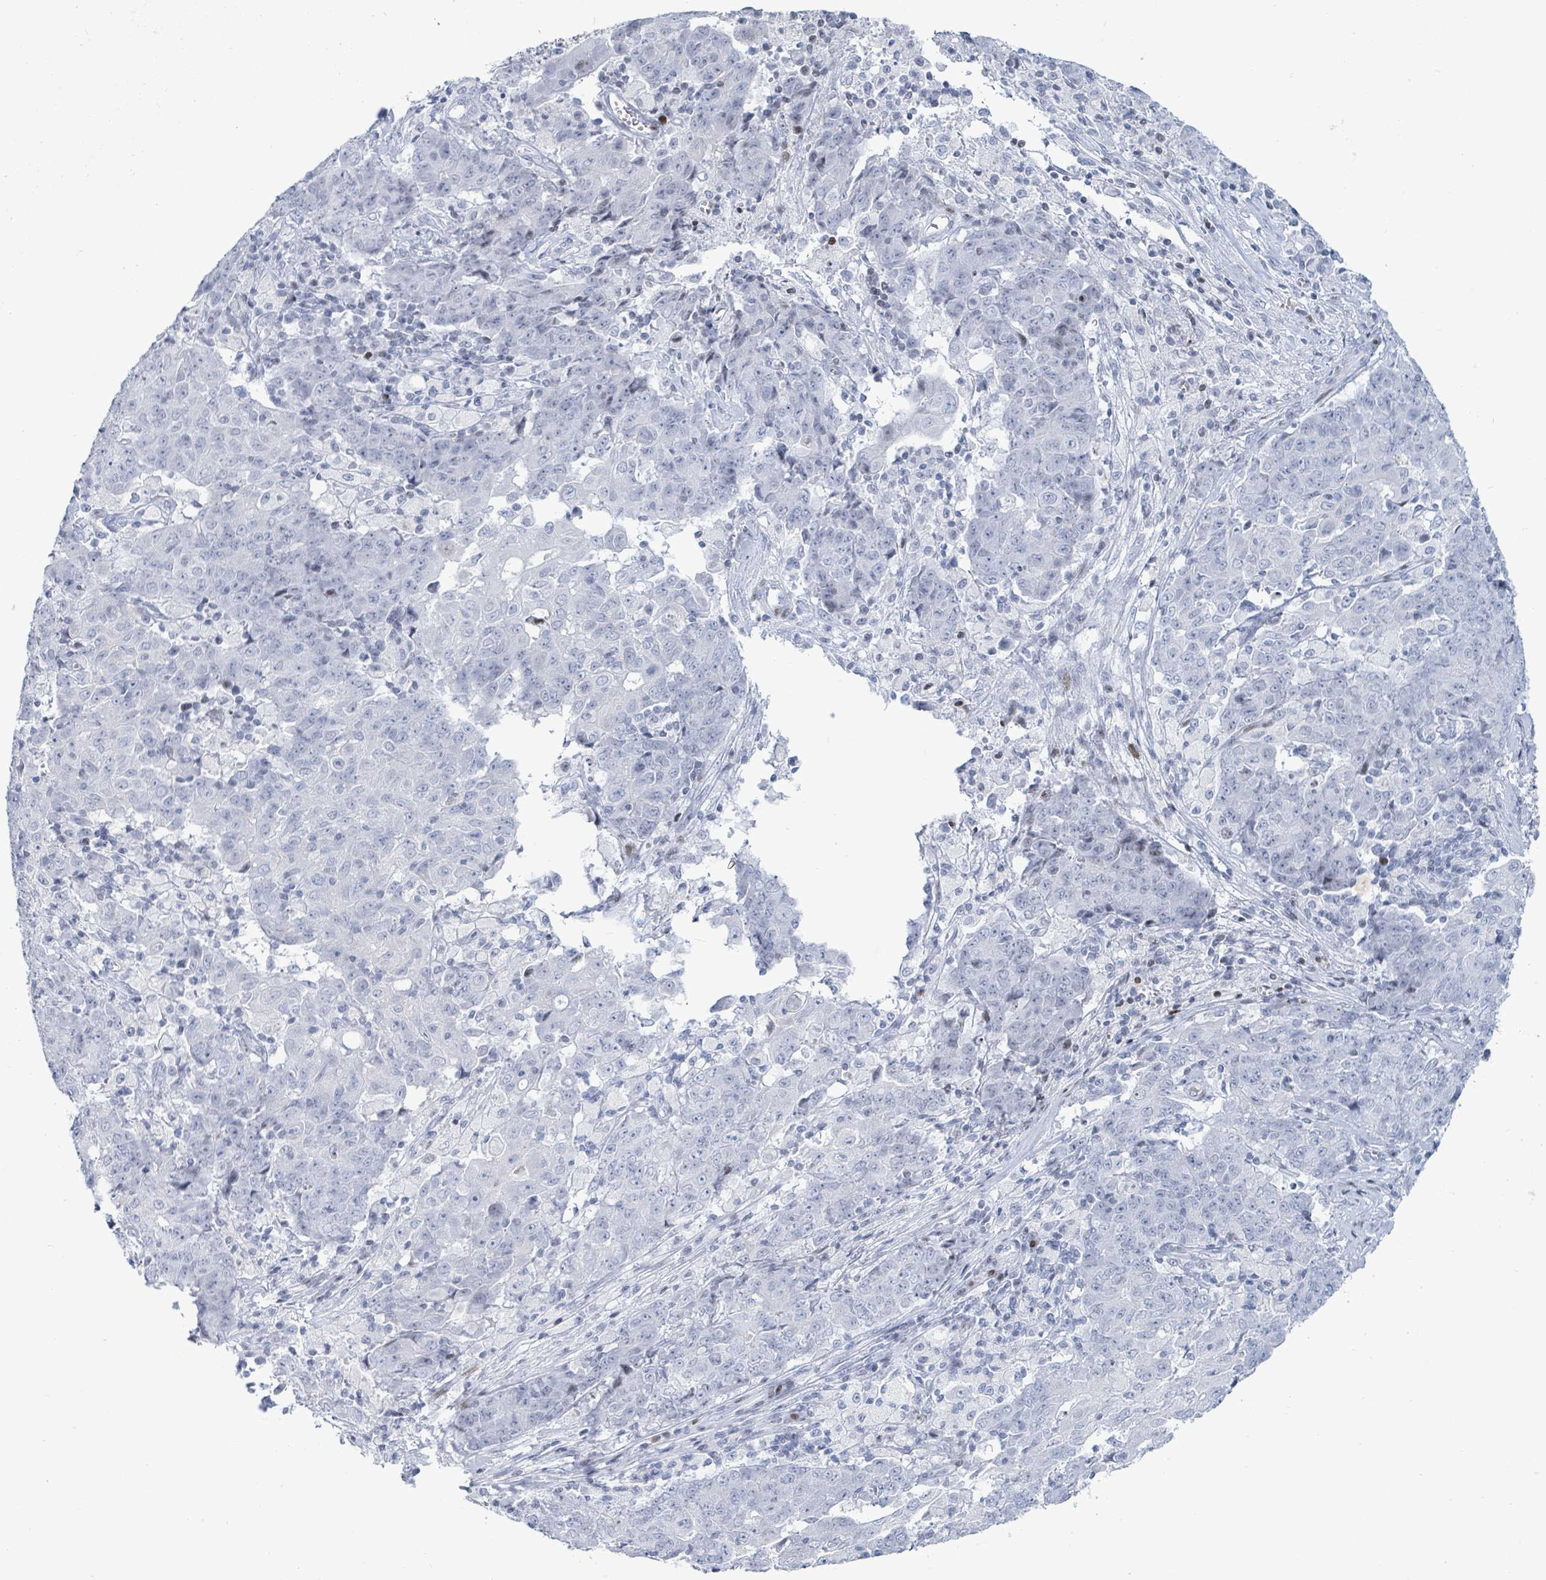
{"staining": {"intensity": "negative", "quantity": "none", "location": "none"}, "tissue": "ovarian cancer", "cell_type": "Tumor cells", "image_type": "cancer", "snomed": [{"axis": "morphology", "description": "Carcinoma, endometroid"}, {"axis": "topography", "description": "Ovary"}], "caption": "Immunohistochemical staining of ovarian endometroid carcinoma exhibits no significant expression in tumor cells.", "gene": "MALL", "patient": {"sex": "female", "age": 42}}